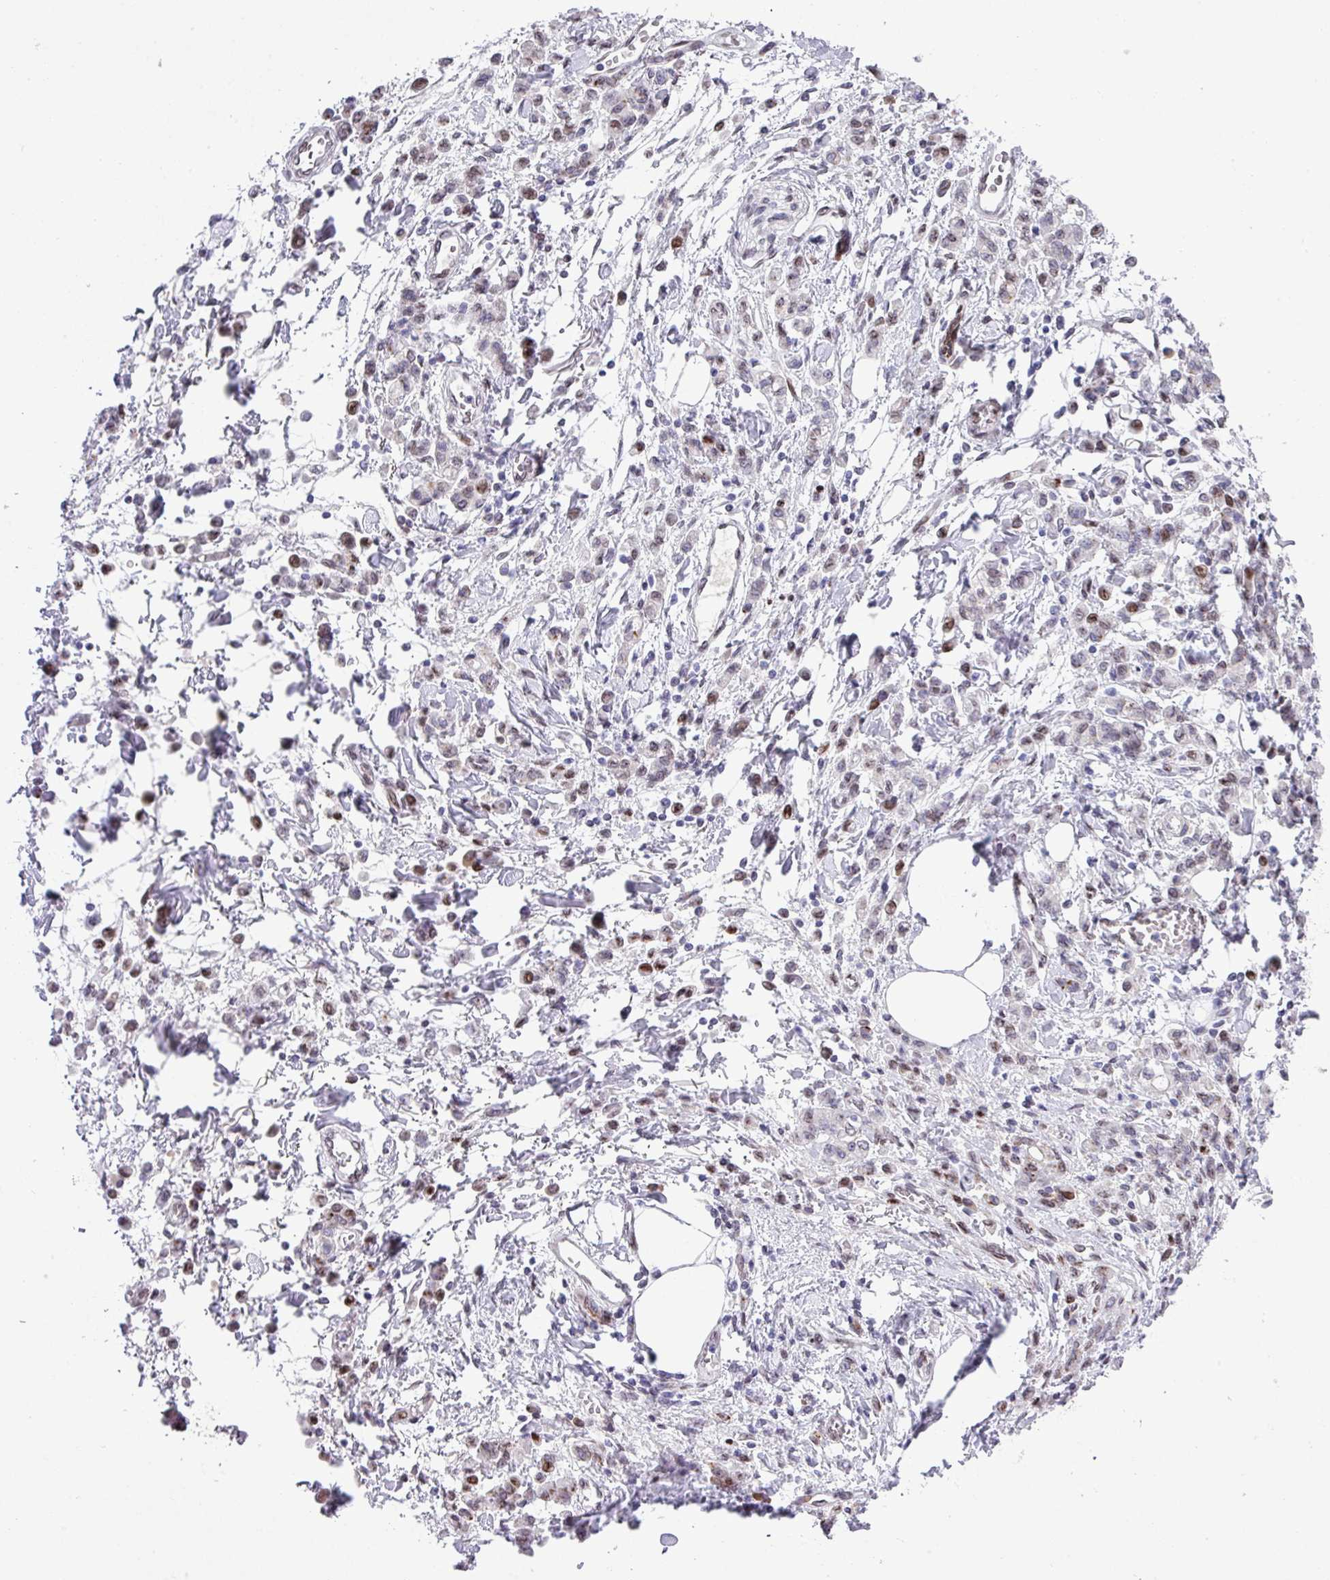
{"staining": {"intensity": "weak", "quantity": "<25%", "location": "nuclear"}, "tissue": "stomach cancer", "cell_type": "Tumor cells", "image_type": "cancer", "snomed": [{"axis": "morphology", "description": "Adenocarcinoma, NOS"}, {"axis": "topography", "description": "Stomach"}], "caption": "Immunohistochemistry (IHC) of human stomach adenocarcinoma displays no expression in tumor cells.", "gene": "PLK1", "patient": {"sex": "male", "age": 77}}